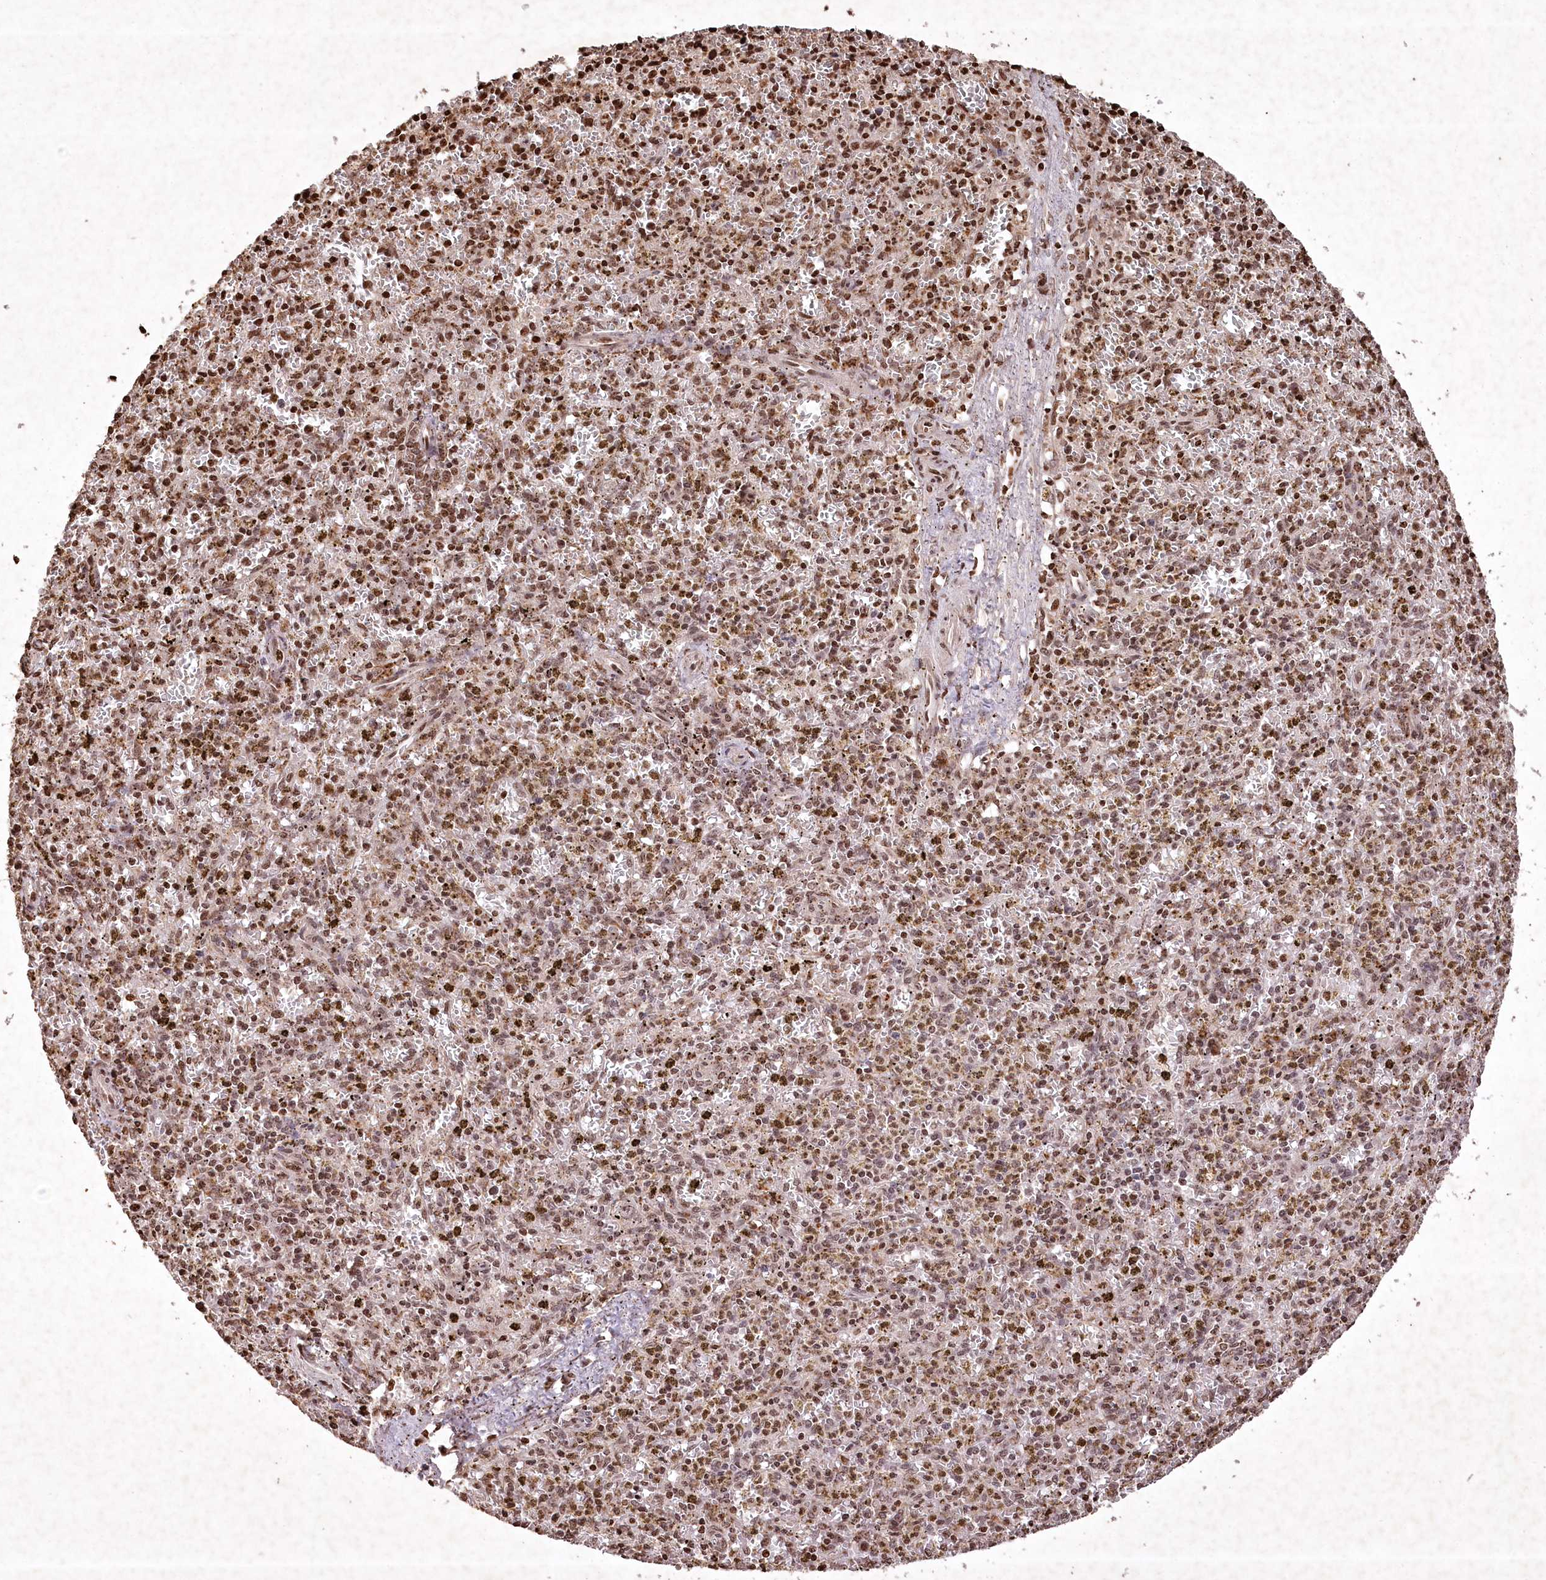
{"staining": {"intensity": "moderate", "quantity": ">75%", "location": "nuclear"}, "tissue": "spleen", "cell_type": "Cells in red pulp", "image_type": "normal", "snomed": [{"axis": "morphology", "description": "Normal tissue, NOS"}, {"axis": "topography", "description": "Spleen"}], "caption": "A brown stain labels moderate nuclear expression of a protein in cells in red pulp of benign human spleen. (DAB (3,3'-diaminobenzidine) IHC, brown staining for protein, blue staining for nuclei).", "gene": "CCSER2", "patient": {"sex": "male", "age": 72}}